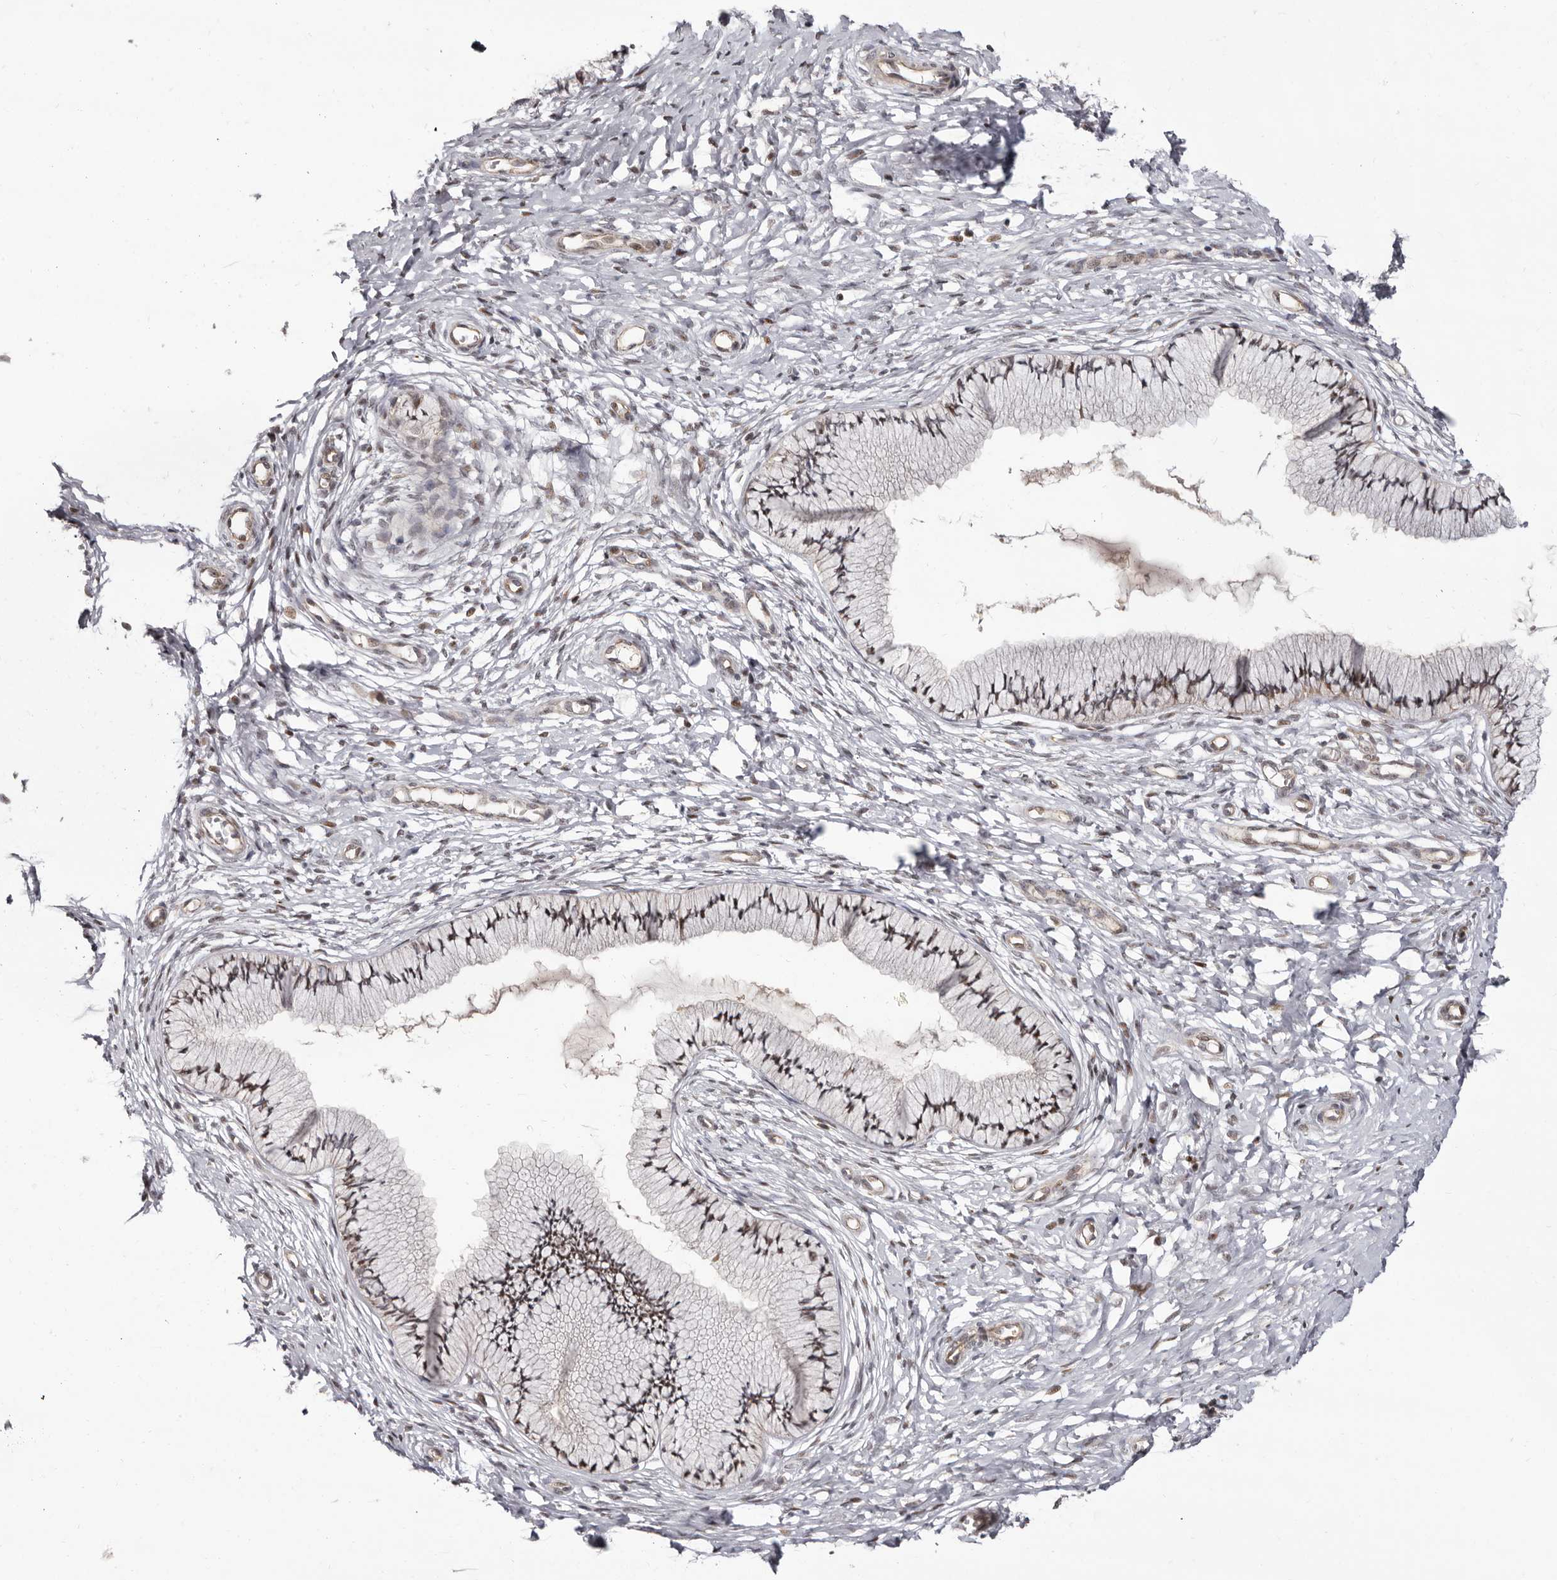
{"staining": {"intensity": "moderate", "quantity": ">75%", "location": "cytoplasmic/membranous,nuclear"}, "tissue": "cervix", "cell_type": "Glandular cells", "image_type": "normal", "snomed": [{"axis": "morphology", "description": "Normal tissue, NOS"}, {"axis": "topography", "description": "Cervix"}], "caption": "About >75% of glandular cells in benign human cervix reveal moderate cytoplasmic/membranous,nuclear protein staining as visualized by brown immunohistochemical staining.", "gene": "GLRX3", "patient": {"sex": "female", "age": 36}}